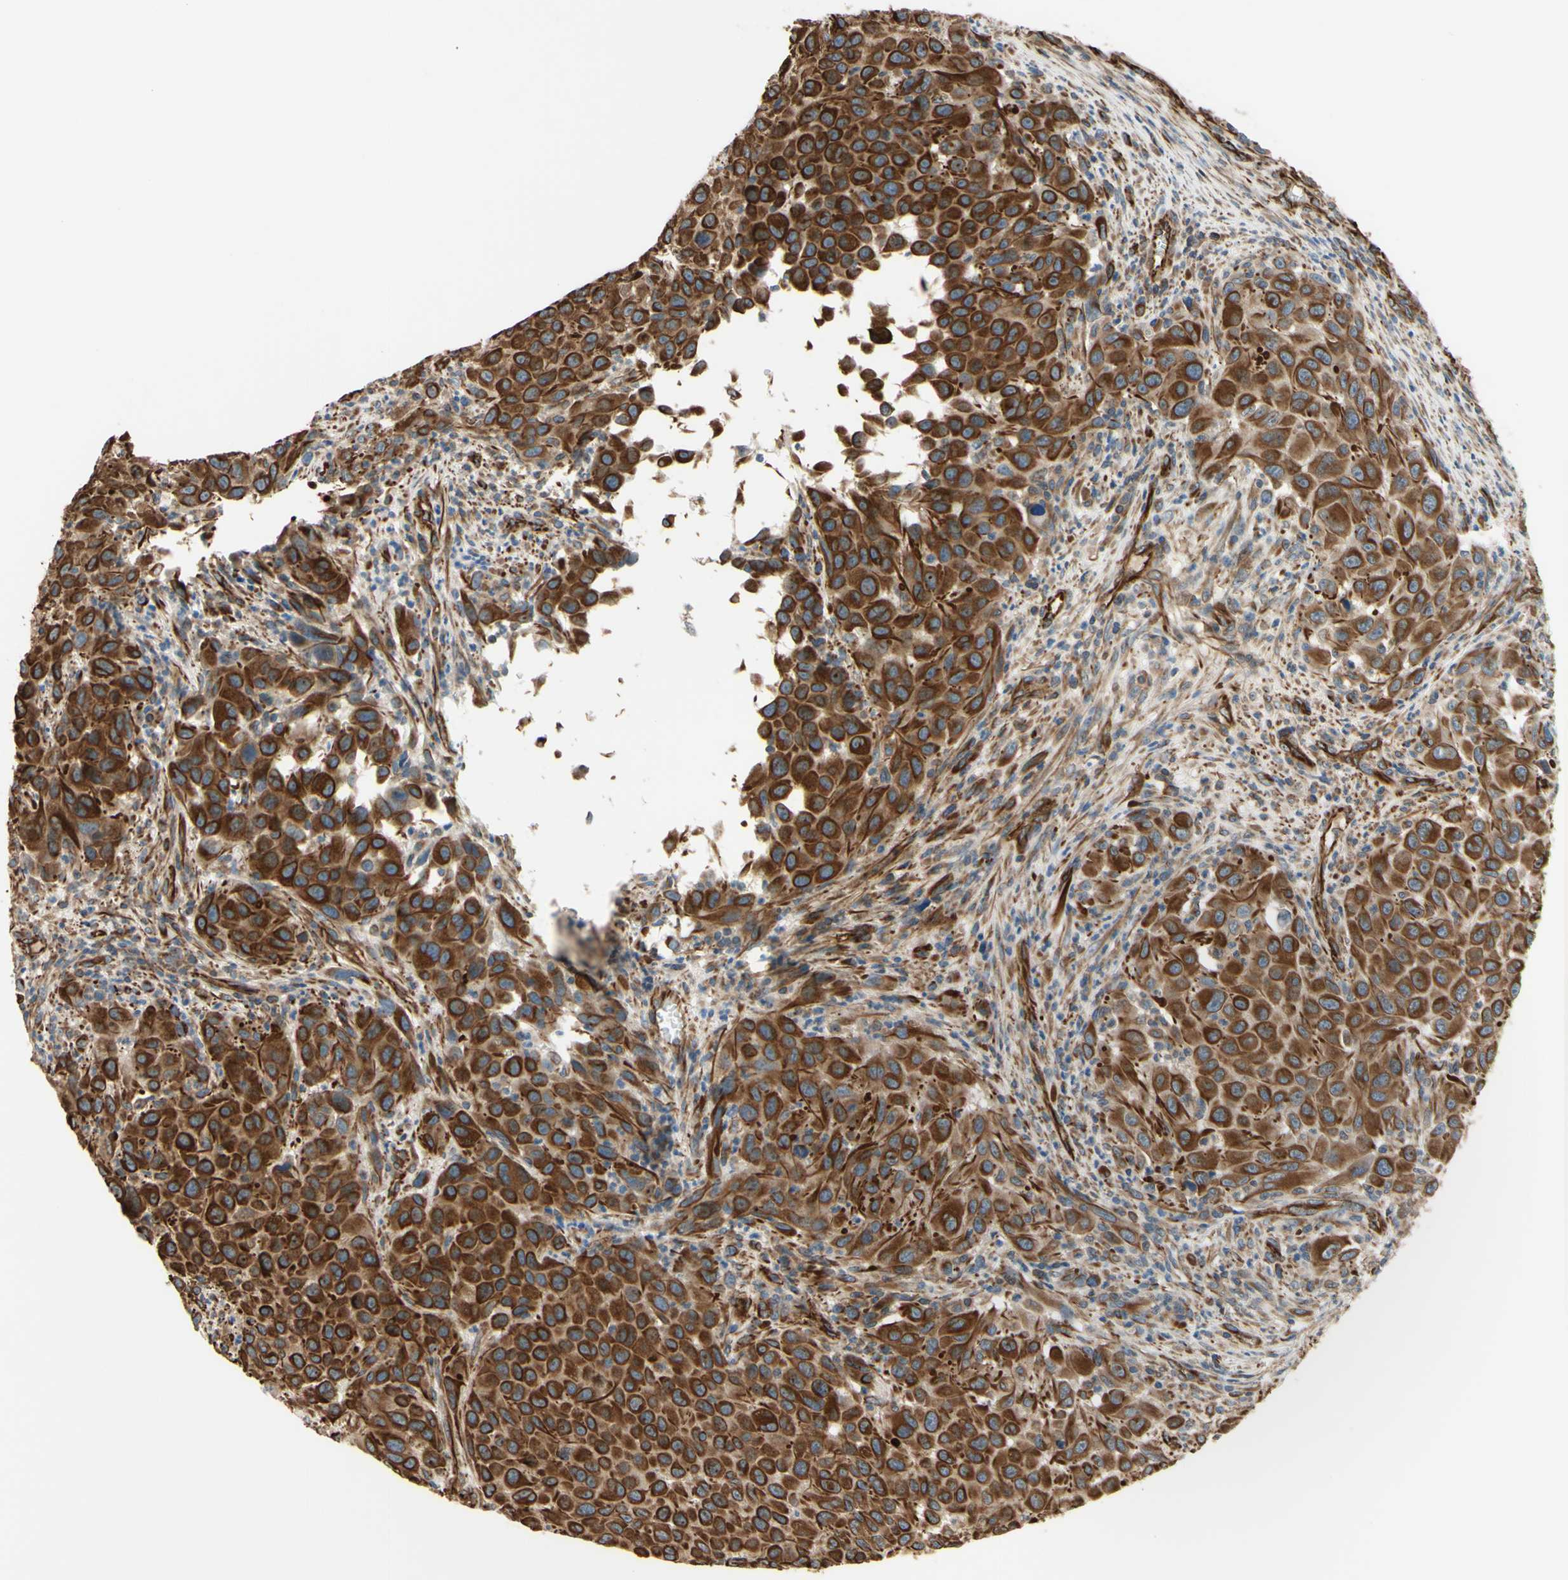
{"staining": {"intensity": "strong", "quantity": ">75%", "location": "cytoplasmic/membranous"}, "tissue": "melanoma", "cell_type": "Tumor cells", "image_type": "cancer", "snomed": [{"axis": "morphology", "description": "Malignant melanoma, Metastatic site"}, {"axis": "topography", "description": "Lymph node"}], "caption": "Malignant melanoma (metastatic site) stained with a brown dye demonstrates strong cytoplasmic/membranous positive positivity in about >75% of tumor cells.", "gene": "TRAF2", "patient": {"sex": "male", "age": 61}}